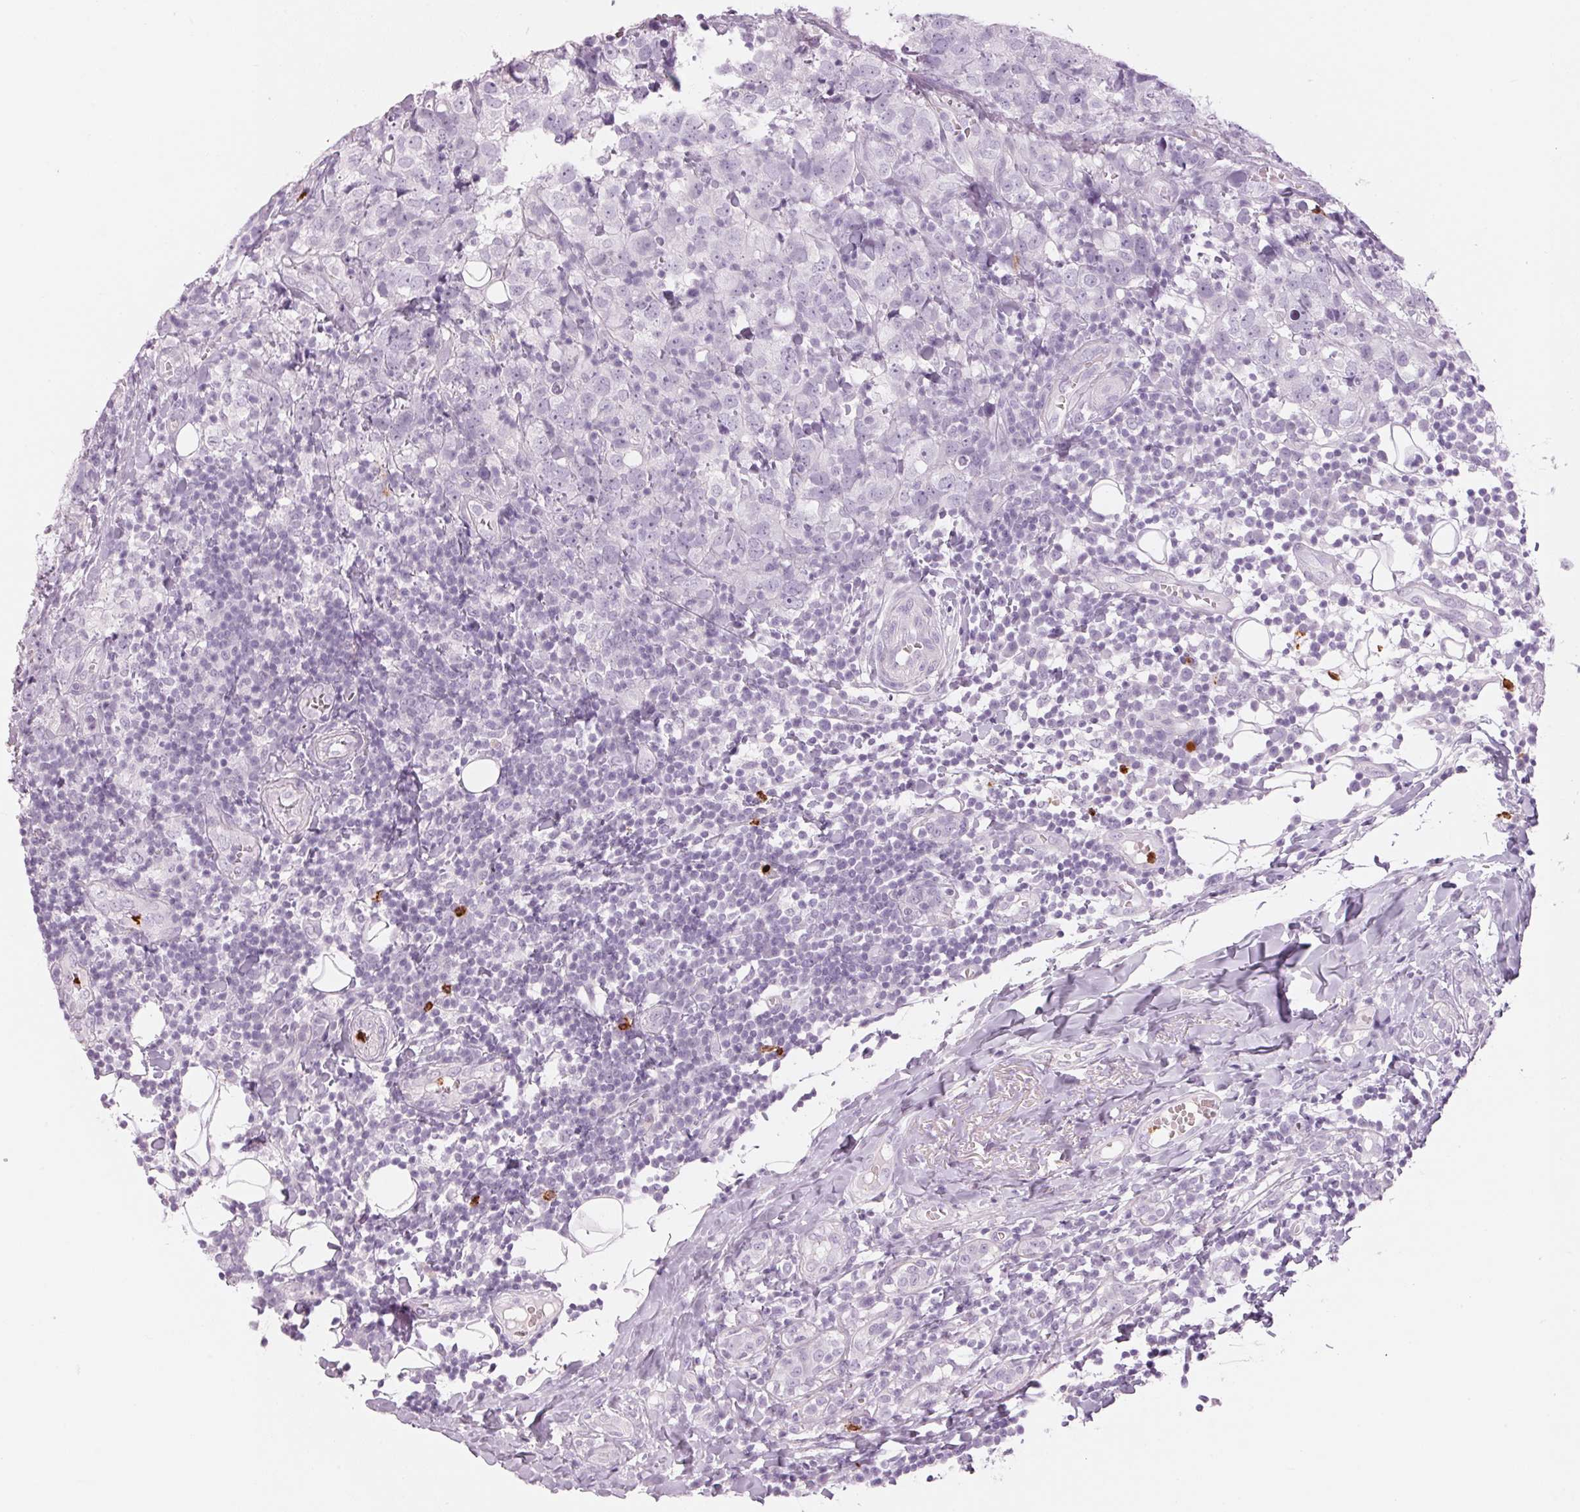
{"staining": {"intensity": "negative", "quantity": "none", "location": "none"}, "tissue": "breast cancer", "cell_type": "Tumor cells", "image_type": "cancer", "snomed": [{"axis": "morphology", "description": "Duct carcinoma"}, {"axis": "topography", "description": "Breast"}], "caption": "Breast infiltrating ductal carcinoma stained for a protein using IHC shows no positivity tumor cells.", "gene": "KLK7", "patient": {"sex": "female", "age": 30}}